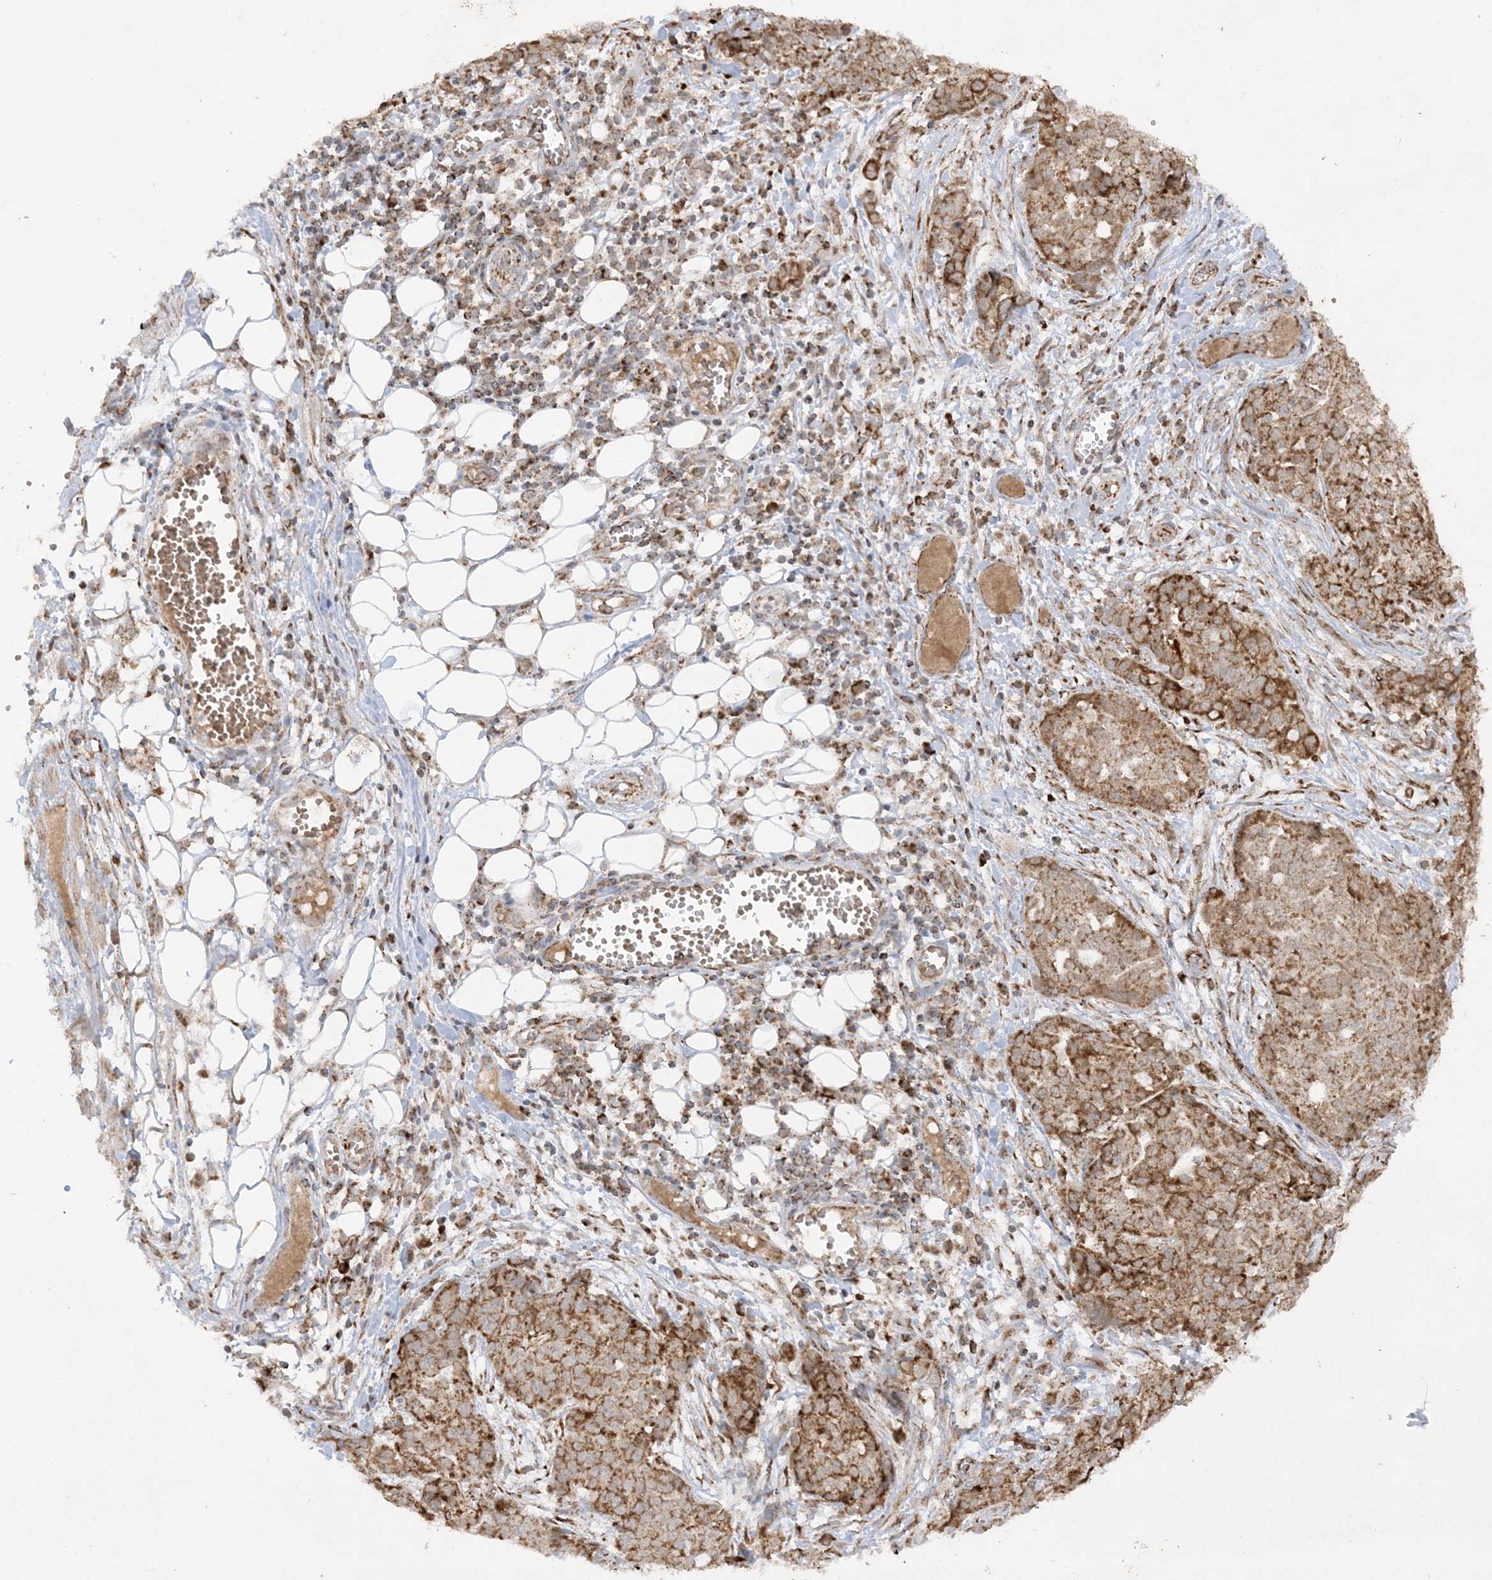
{"staining": {"intensity": "moderate", "quantity": ">75%", "location": "cytoplasmic/membranous"}, "tissue": "ovarian cancer", "cell_type": "Tumor cells", "image_type": "cancer", "snomed": [{"axis": "morphology", "description": "Cystadenocarcinoma, serous, NOS"}, {"axis": "topography", "description": "Soft tissue"}, {"axis": "topography", "description": "Ovary"}], "caption": "The immunohistochemical stain highlights moderate cytoplasmic/membranous positivity in tumor cells of ovarian cancer (serous cystadenocarcinoma) tissue.", "gene": "NDUFAF3", "patient": {"sex": "female", "age": 57}}